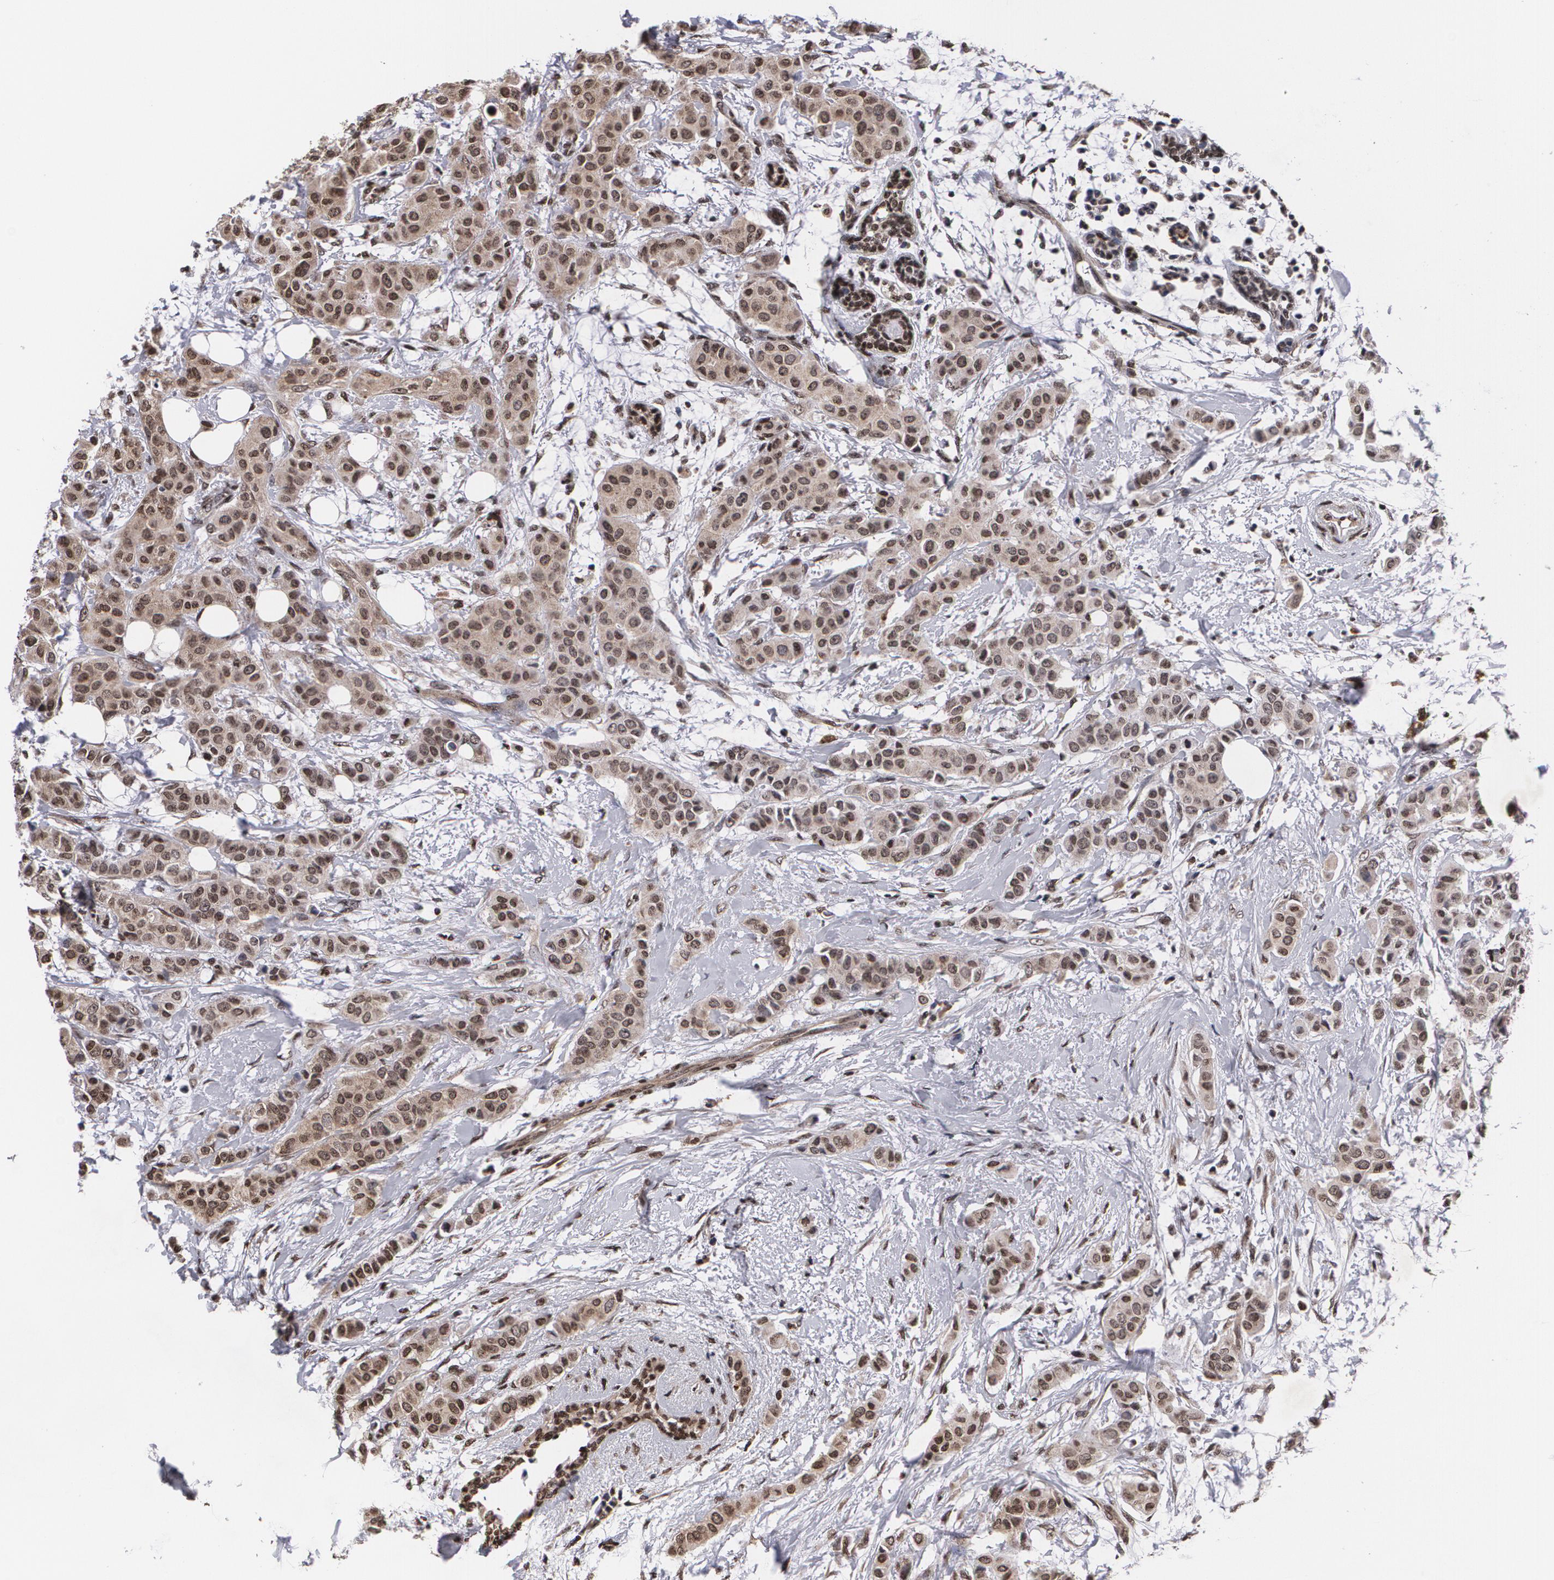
{"staining": {"intensity": "moderate", "quantity": ">75%", "location": "cytoplasmic/membranous"}, "tissue": "breast cancer", "cell_type": "Tumor cells", "image_type": "cancer", "snomed": [{"axis": "morphology", "description": "Duct carcinoma"}, {"axis": "topography", "description": "Breast"}], "caption": "Moderate cytoplasmic/membranous protein staining is identified in about >75% of tumor cells in breast invasive ductal carcinoma.", "gene": "MVP", "patient": {"sex": "female", "age": 40}}